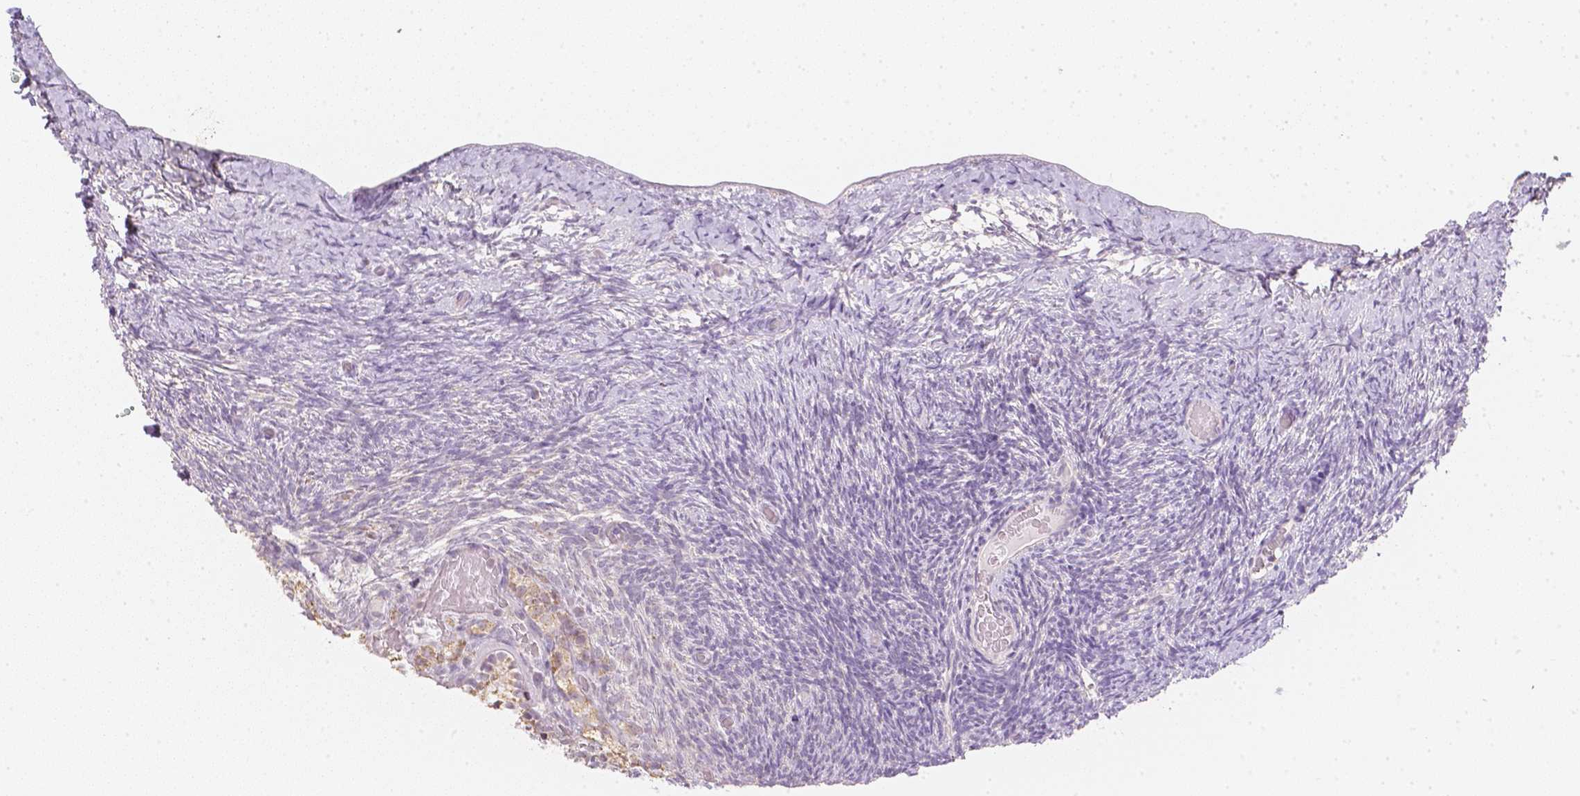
{"staining": {"intensity": "weak", "quantity": ">75%", "location": "cytoplasmic/membranous"}, "tissue": "ovary", "cell_type": "Follicle cells", "image_type": "normal", "snomed": [{"axis": "morphology", "description": "Normal tissue, NOS"}, {"axis": "topography", "description": "Ovary"}], "caption": "Protein analysis of benign ovary reveals weak cytoplasmic/membranous staining in about >75% of follicle cells.", "gene": "NVL", "patient": {"sex": "female", "age": 39}}